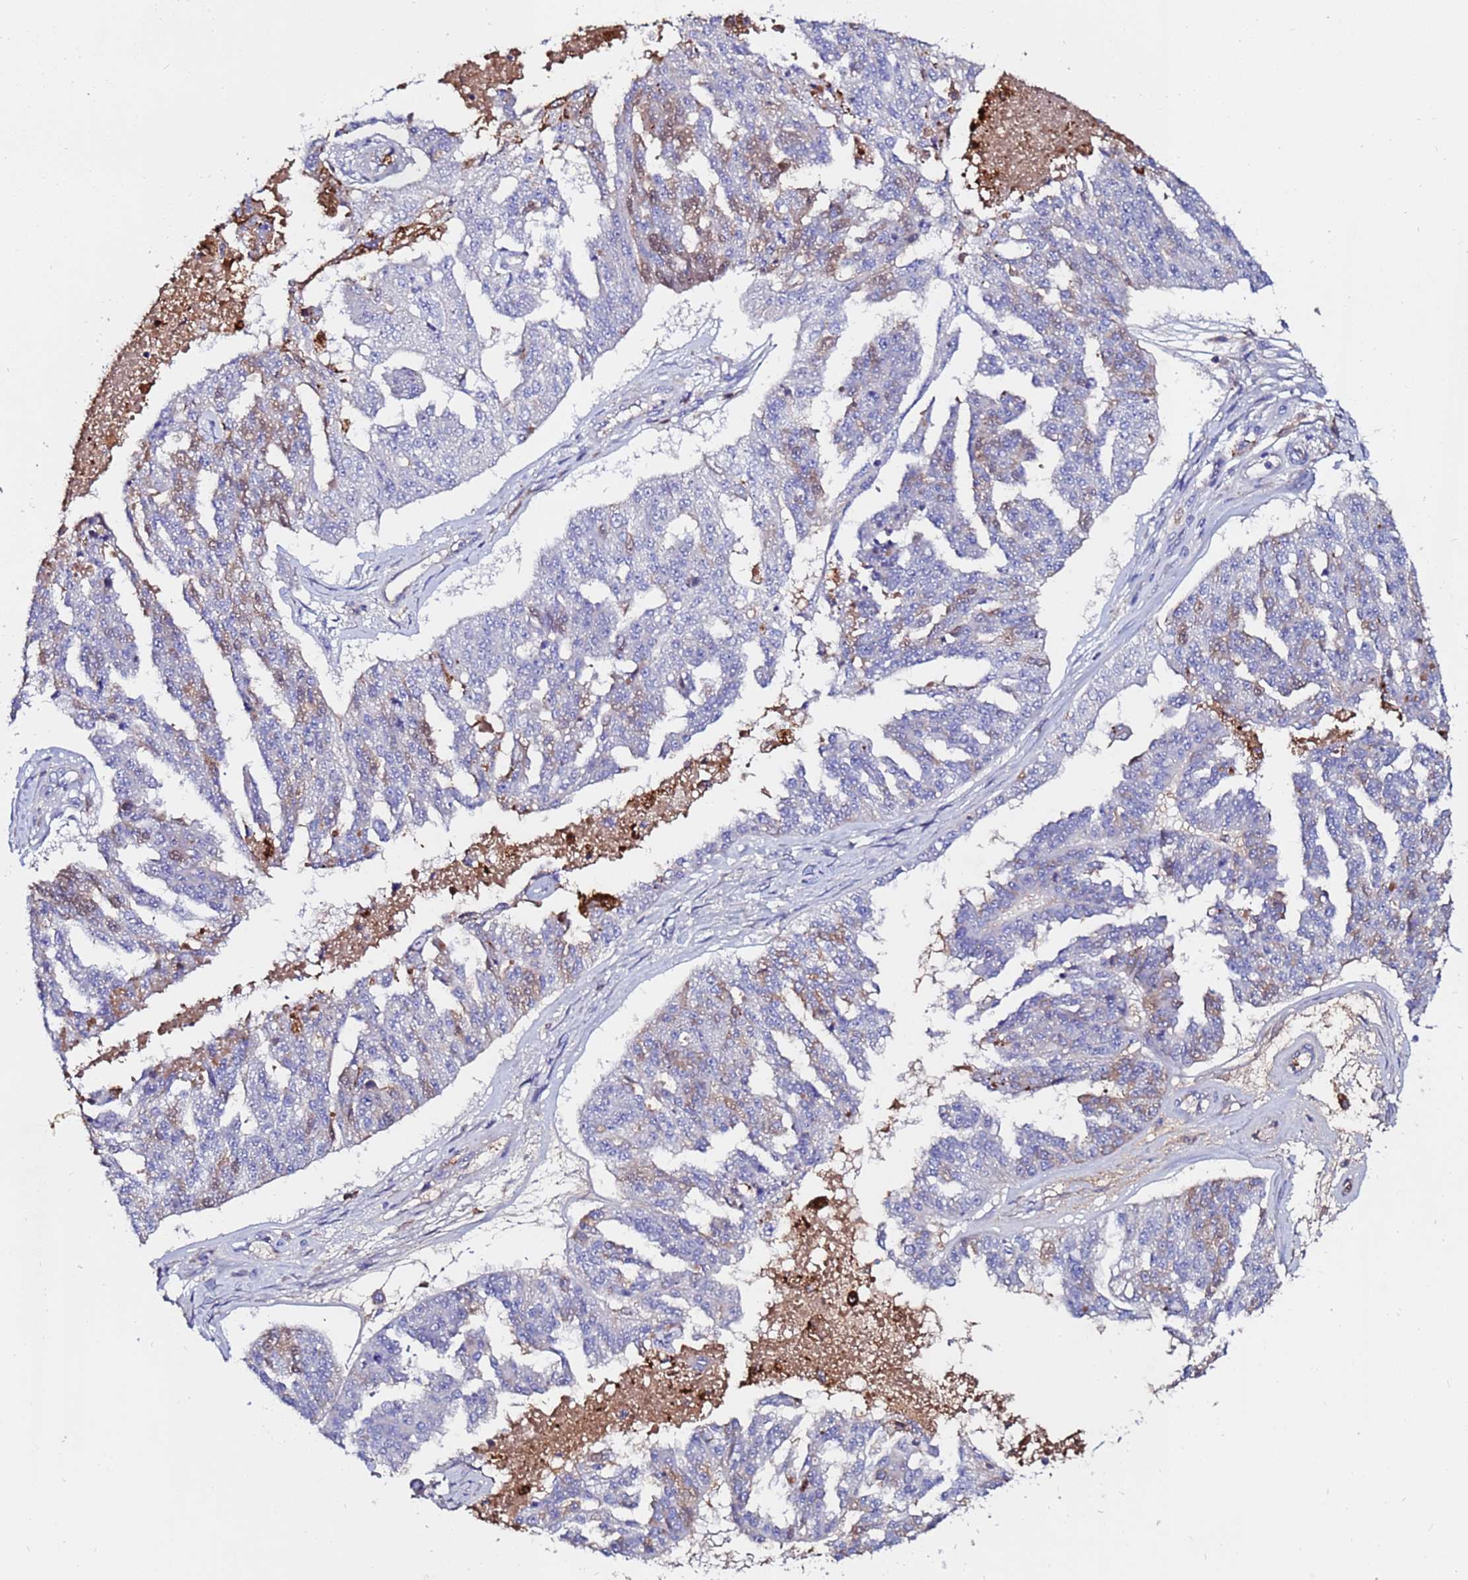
{"staining": {"intensity": "weak", "quantity": "<25%", "location": "cytoplasmic/membranous"}, "tissue": "ovarian cancer", "cell_type": "Tumor cells", "image_type": "cancer", "snomed": [{"axis": "morphology", "description": "Cystadenocarcinoma, serous, NOS"}, {"axis": "topography", "description": "Ovary"}], "caption": "DAB immunohistochemical staining of human ovarian cancer (serous cystadenocarcinoma) exhibits no significant expression in tumor cells.", "gene": "TUBAL3", "patient": {"sex": "female", "age": 58}}